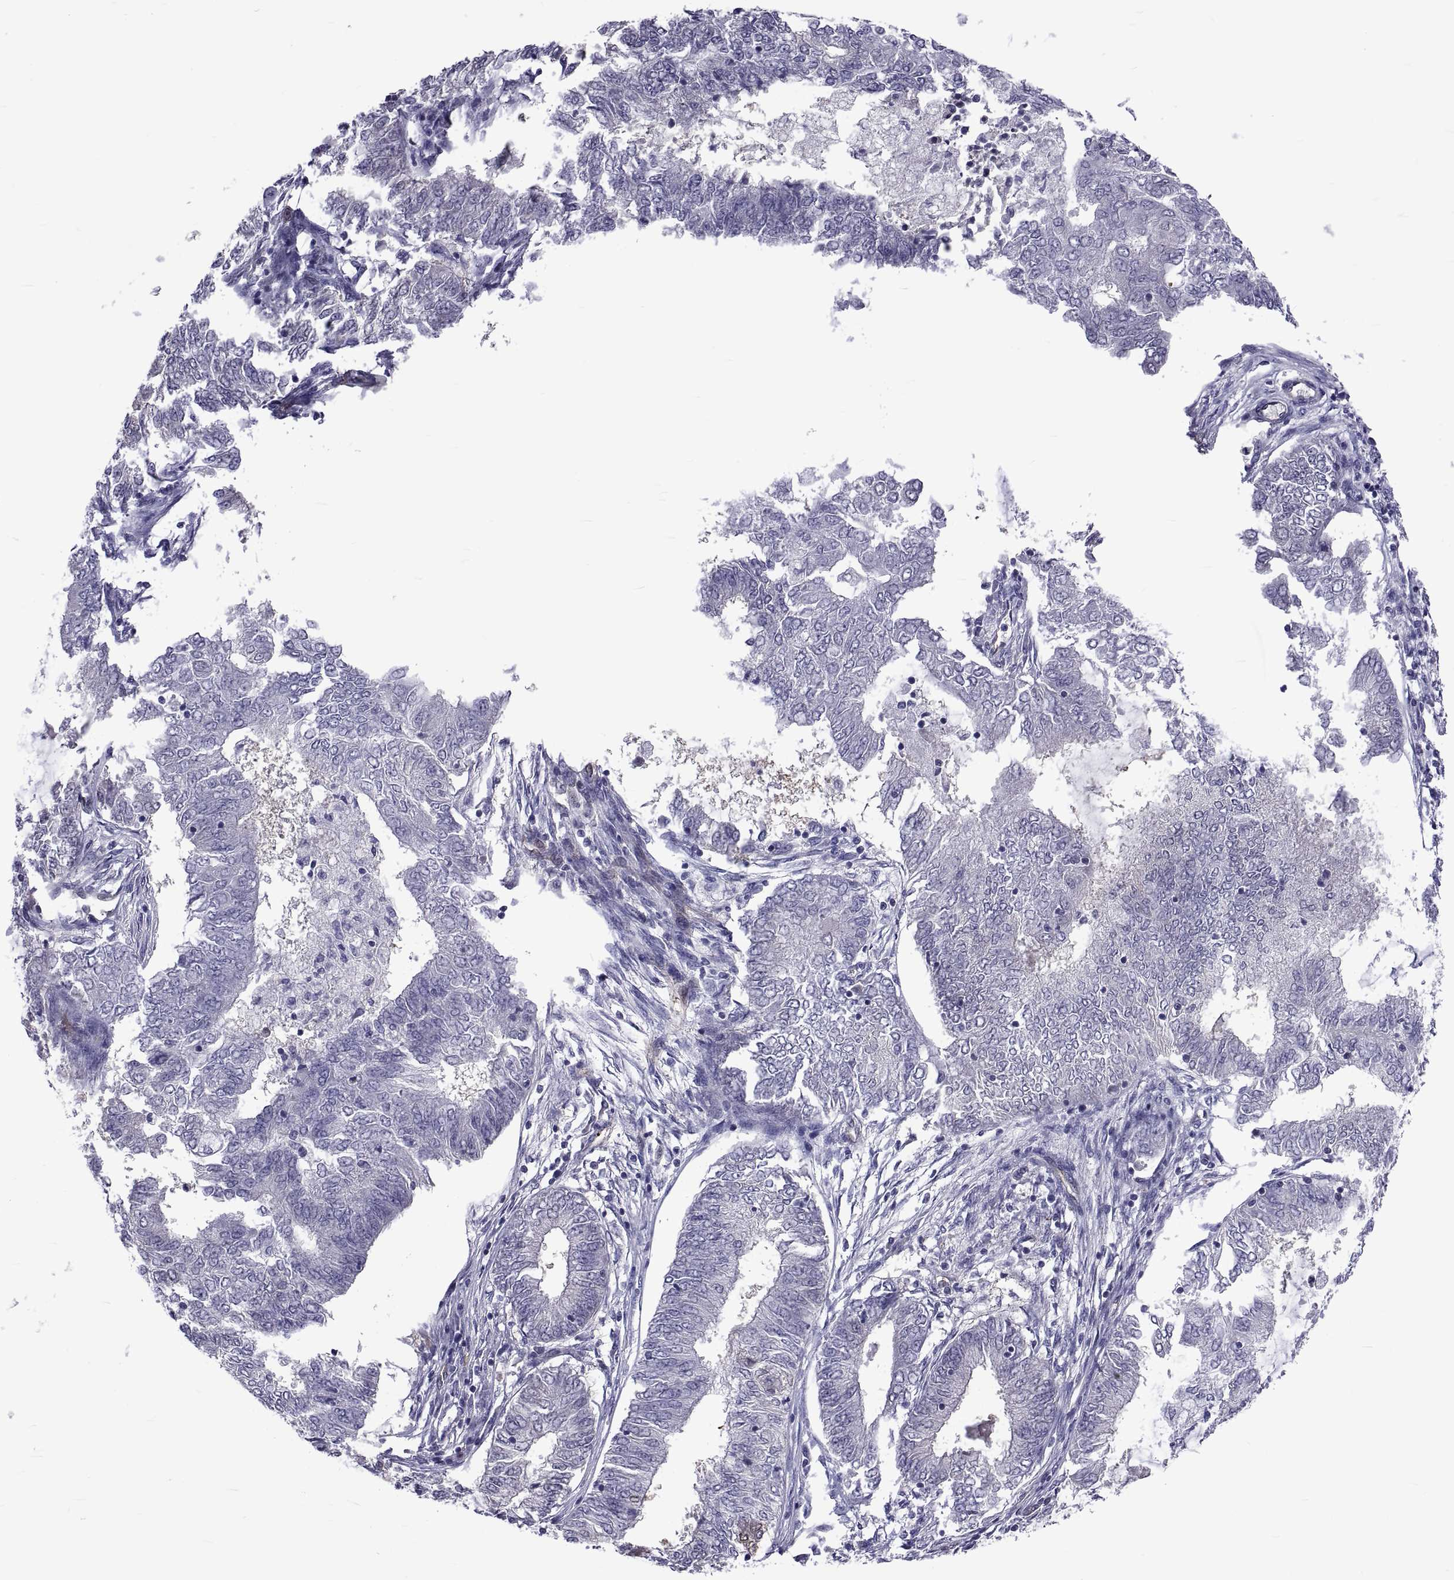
{"staining": {"intensity": "negative", "quantity": "none", "location": "none"}, "tissue": "endometrial cancer", "cell_type": "Tumor cells", "image_type": "cancer", "snomed": [{"axis": "morphology", "description": "Adenocarcinoma, NOS"}, {"axis": "topography", "description": "Endometrium"}], "caption": "DAB immunohistochemical staining of endometrial cancer (adenocarcinoma) demonstrates no significant positivity in tumor cells. The staining was performed using DAB (3,3'-diaminobenzidine) to visualize the protein expression in brown, while the nuclei were stained in blue with hematoxylin (Magnification: 20x).", "gene": "LCN9", "patient": {"sex": "female", "age": 62}}